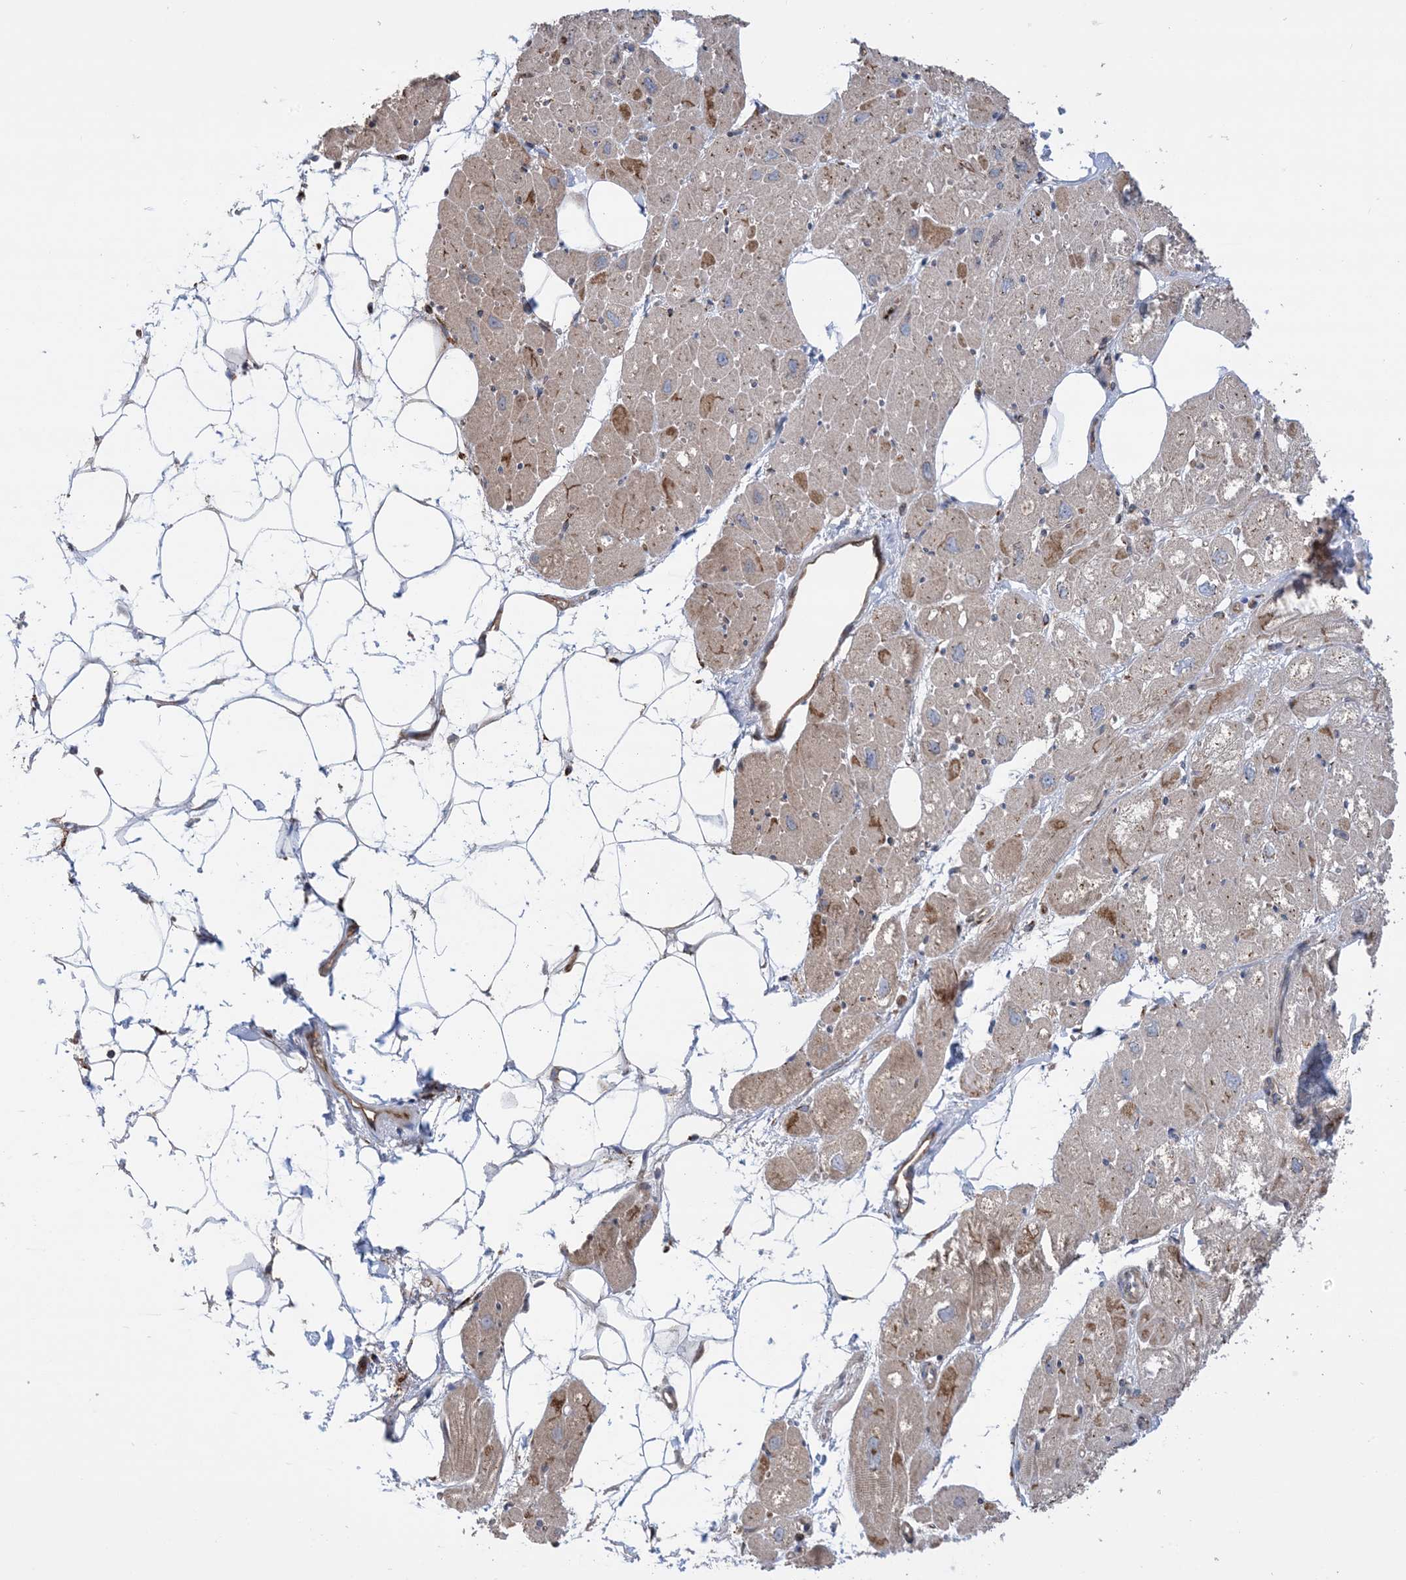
{"staining": {"intensity": "moderate", "quantity": "25%-75%", "location": "cytoplasmic/membranous"}, "tissue": "heart muscle", "cell_type": "Cardiomyocytes", "image_type": "normal", "snomed": [{"axis": "morphology", "description": "Normal tissue, NOS"}, {"axis": "topography", "description": "Heart"}], "caption": "IHC of unremarkable heart muscle demonstrates medium levels of moderate cytoplasmic/membranous staining in about 25%-75% of cardiomyocytes. (DAB IHC, brown staining for protein, blue staining for nuclei).", "gene": "CLEC16A", "patient": {"sex": "male", "age": 50}}